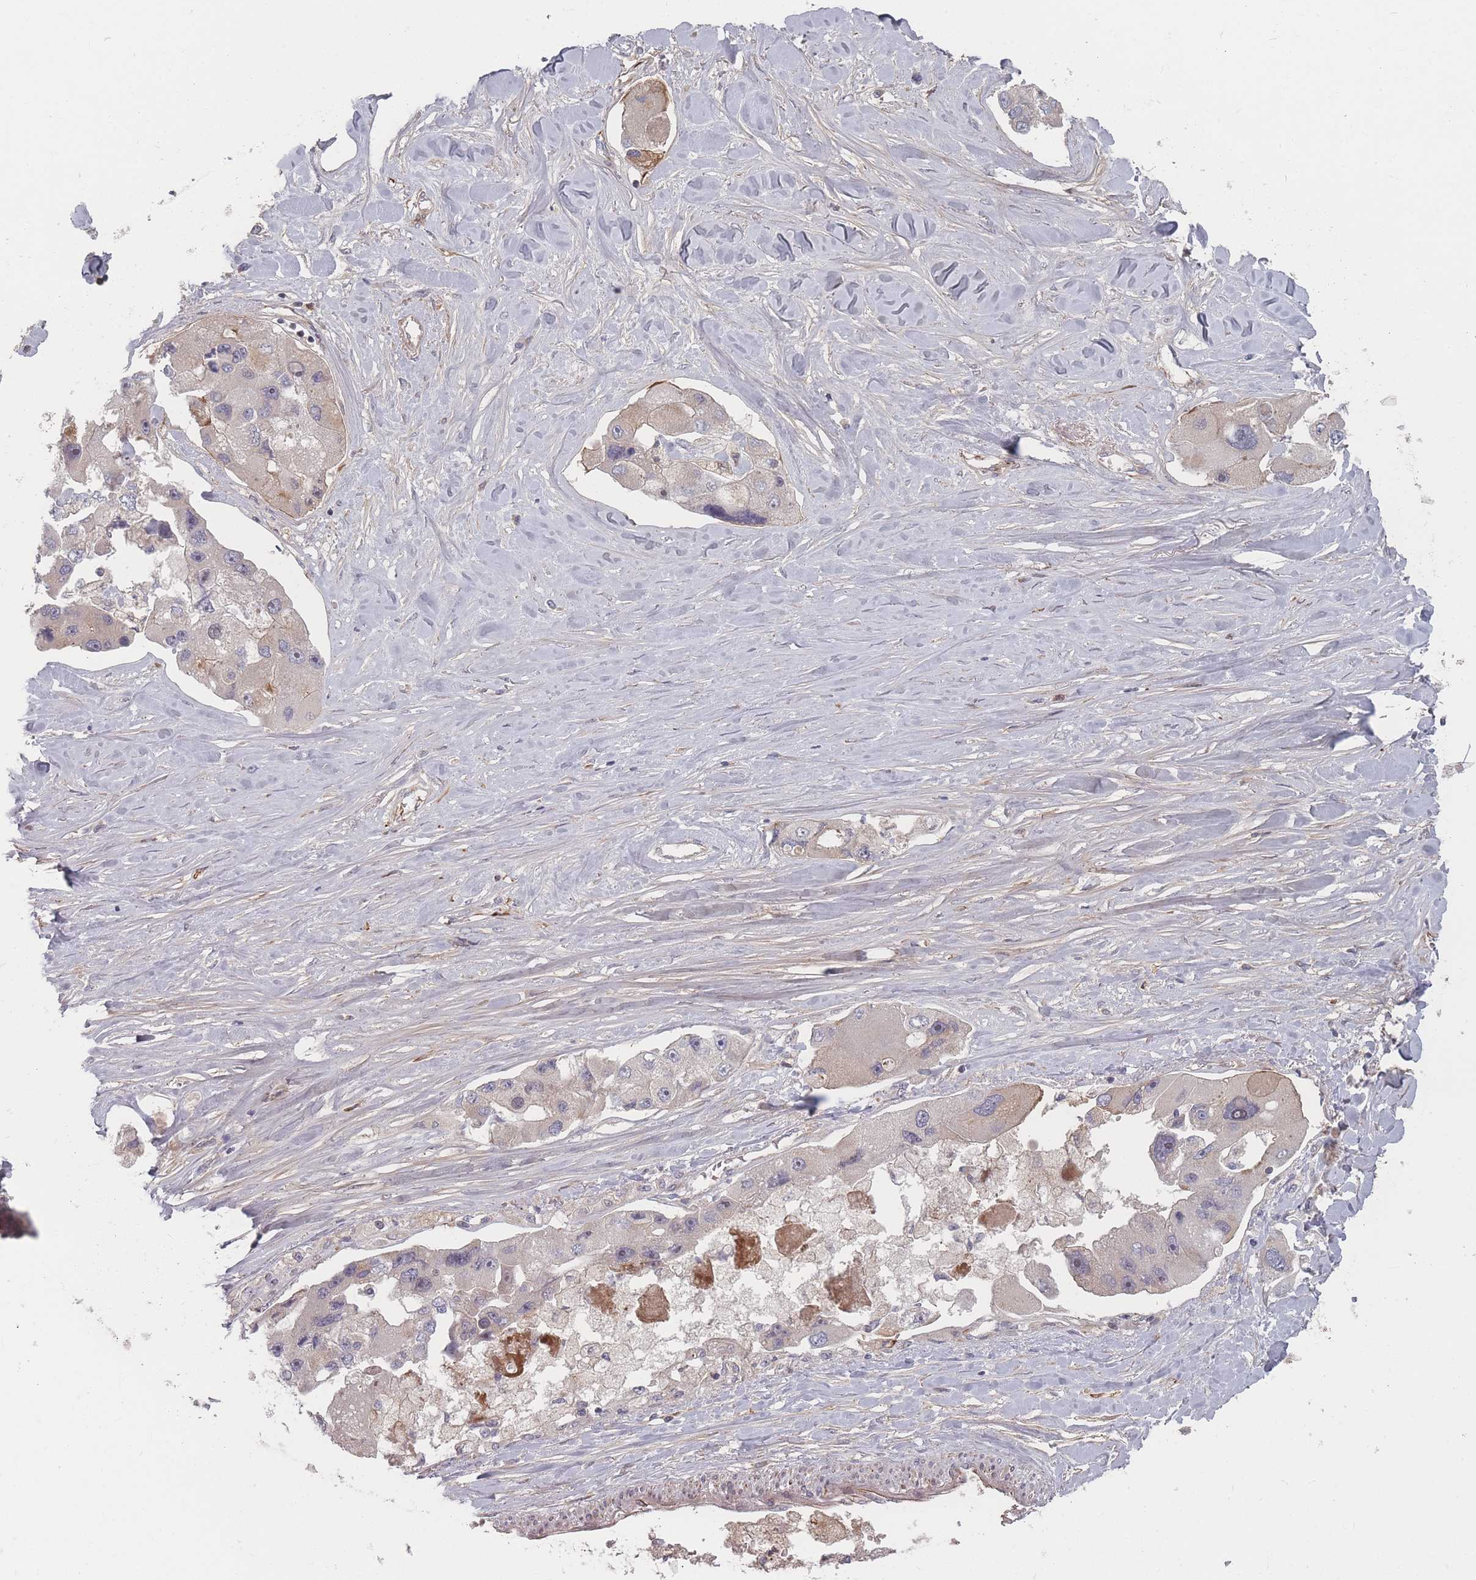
{"staining": {"intensity": "negative", "quantity": "none", "location": "none"}, "tissue": "lung cancer", "cell_type": "Tumor cells", "image_type": "cancer", "snomed": [{"axis": "morphology", "description": "Adenocarcinoma, NOS"}, {"axis": "topography", "description": "Lung"}], "caption": "This is an immunohistochemistry photomicrograph of human adenocarcinoma (lung). There is no expression in tumor cells.", "gene": "EEF1AKMT2", "patient": {"sex": "female", "age": 54}}